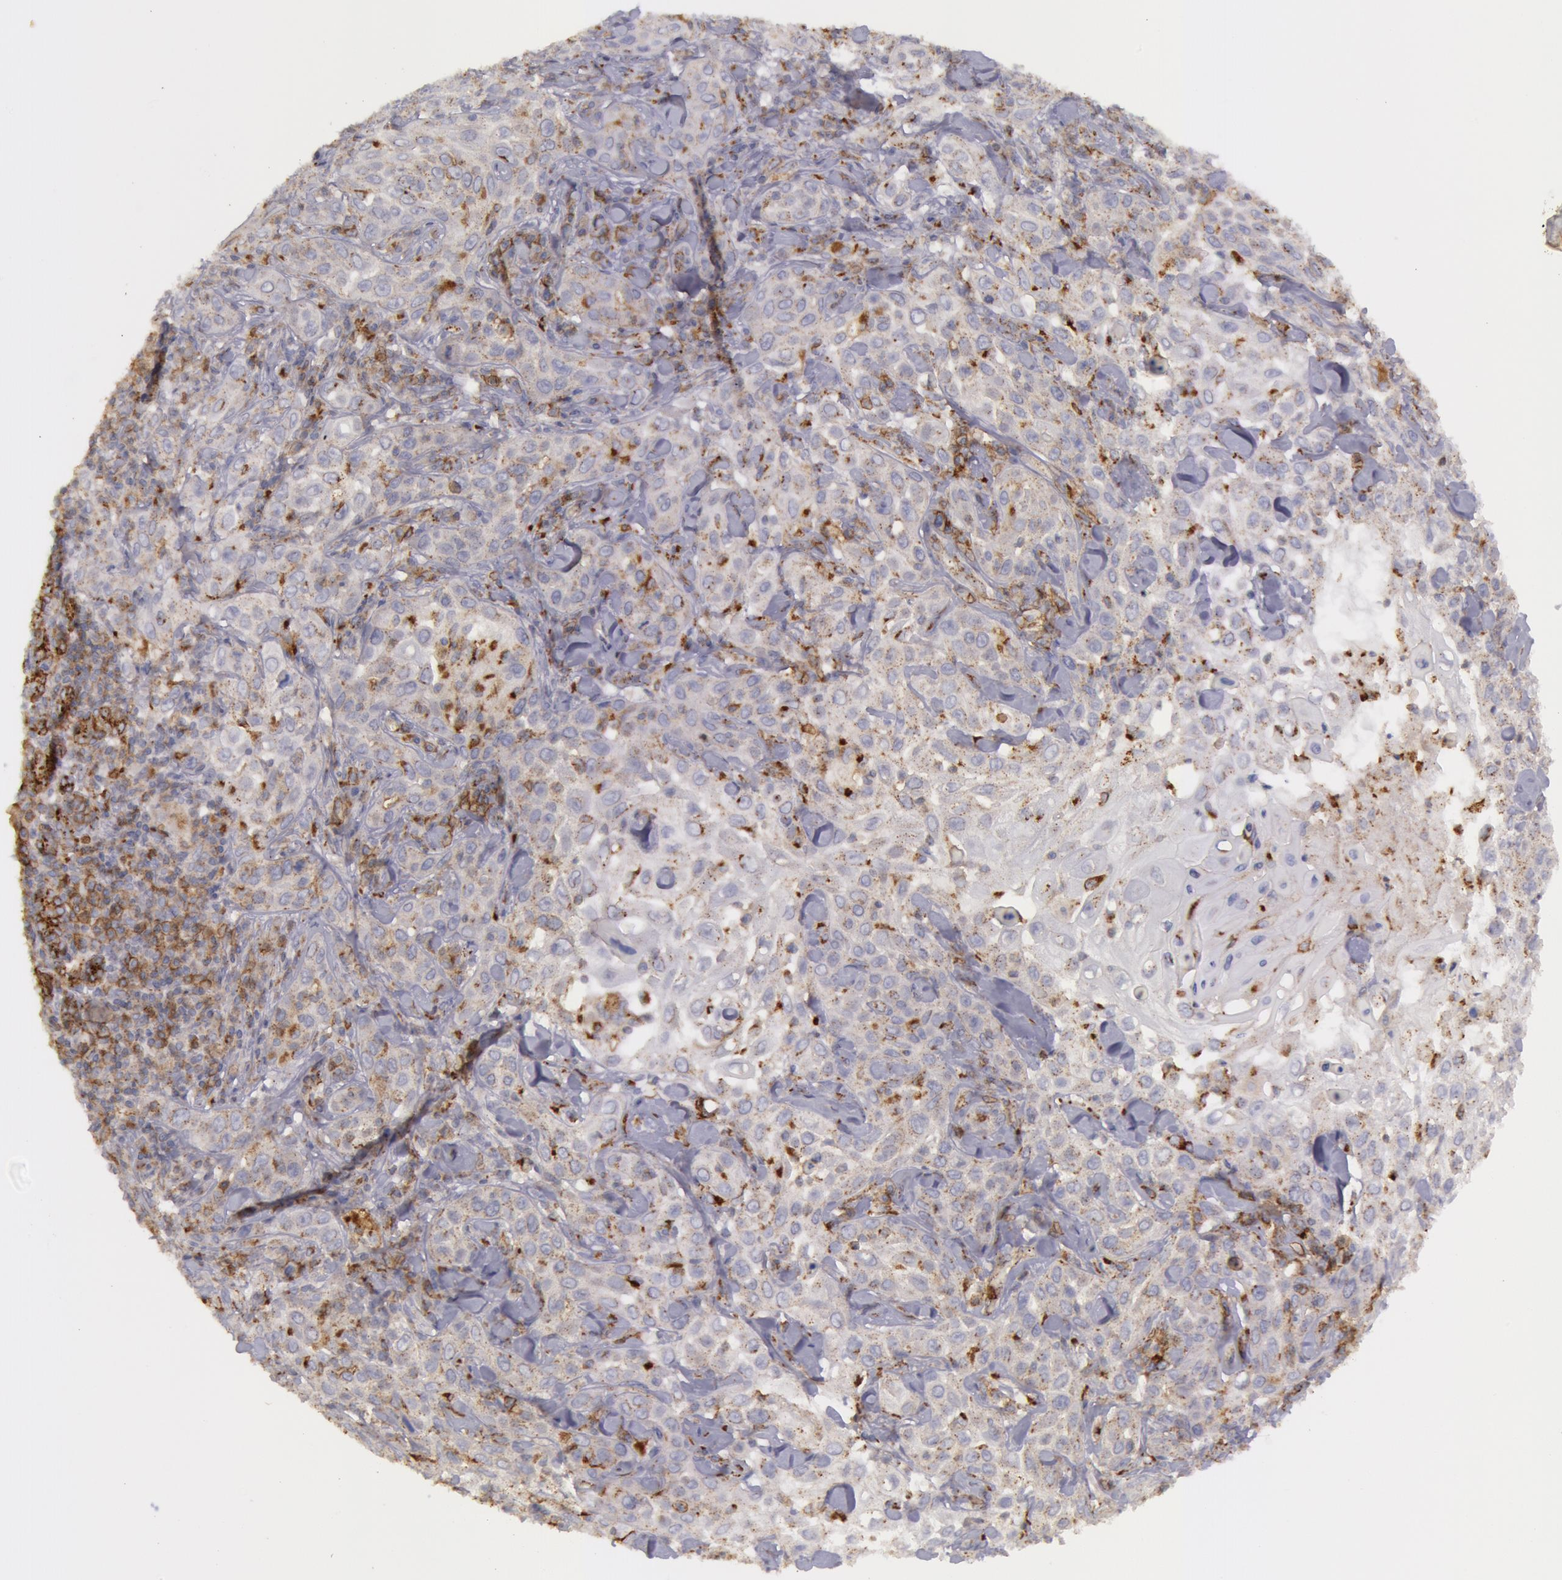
{"staining": {"intensity": "weak", "quantity": "25%-75%", "location": "cytoplasmic/membranous"}, "tissue": "skin cancer", "cell_type": "Tumor cells", "image_type": "cancer", "snomed": [{"axis": "morphology", "description": "Squamous cell carcinoma, NOS"}, {"axis": "topography", "description": "Skin"}], "caption": "Protein staining of skin cancer (squamous cell carcinoma) tissue exhibits weak cytoplasmic/membranous staining in approximately 25%-75% of tumor cells.", "gene": "FLOT2", "patient": {"sex": "male", "age": 84}}